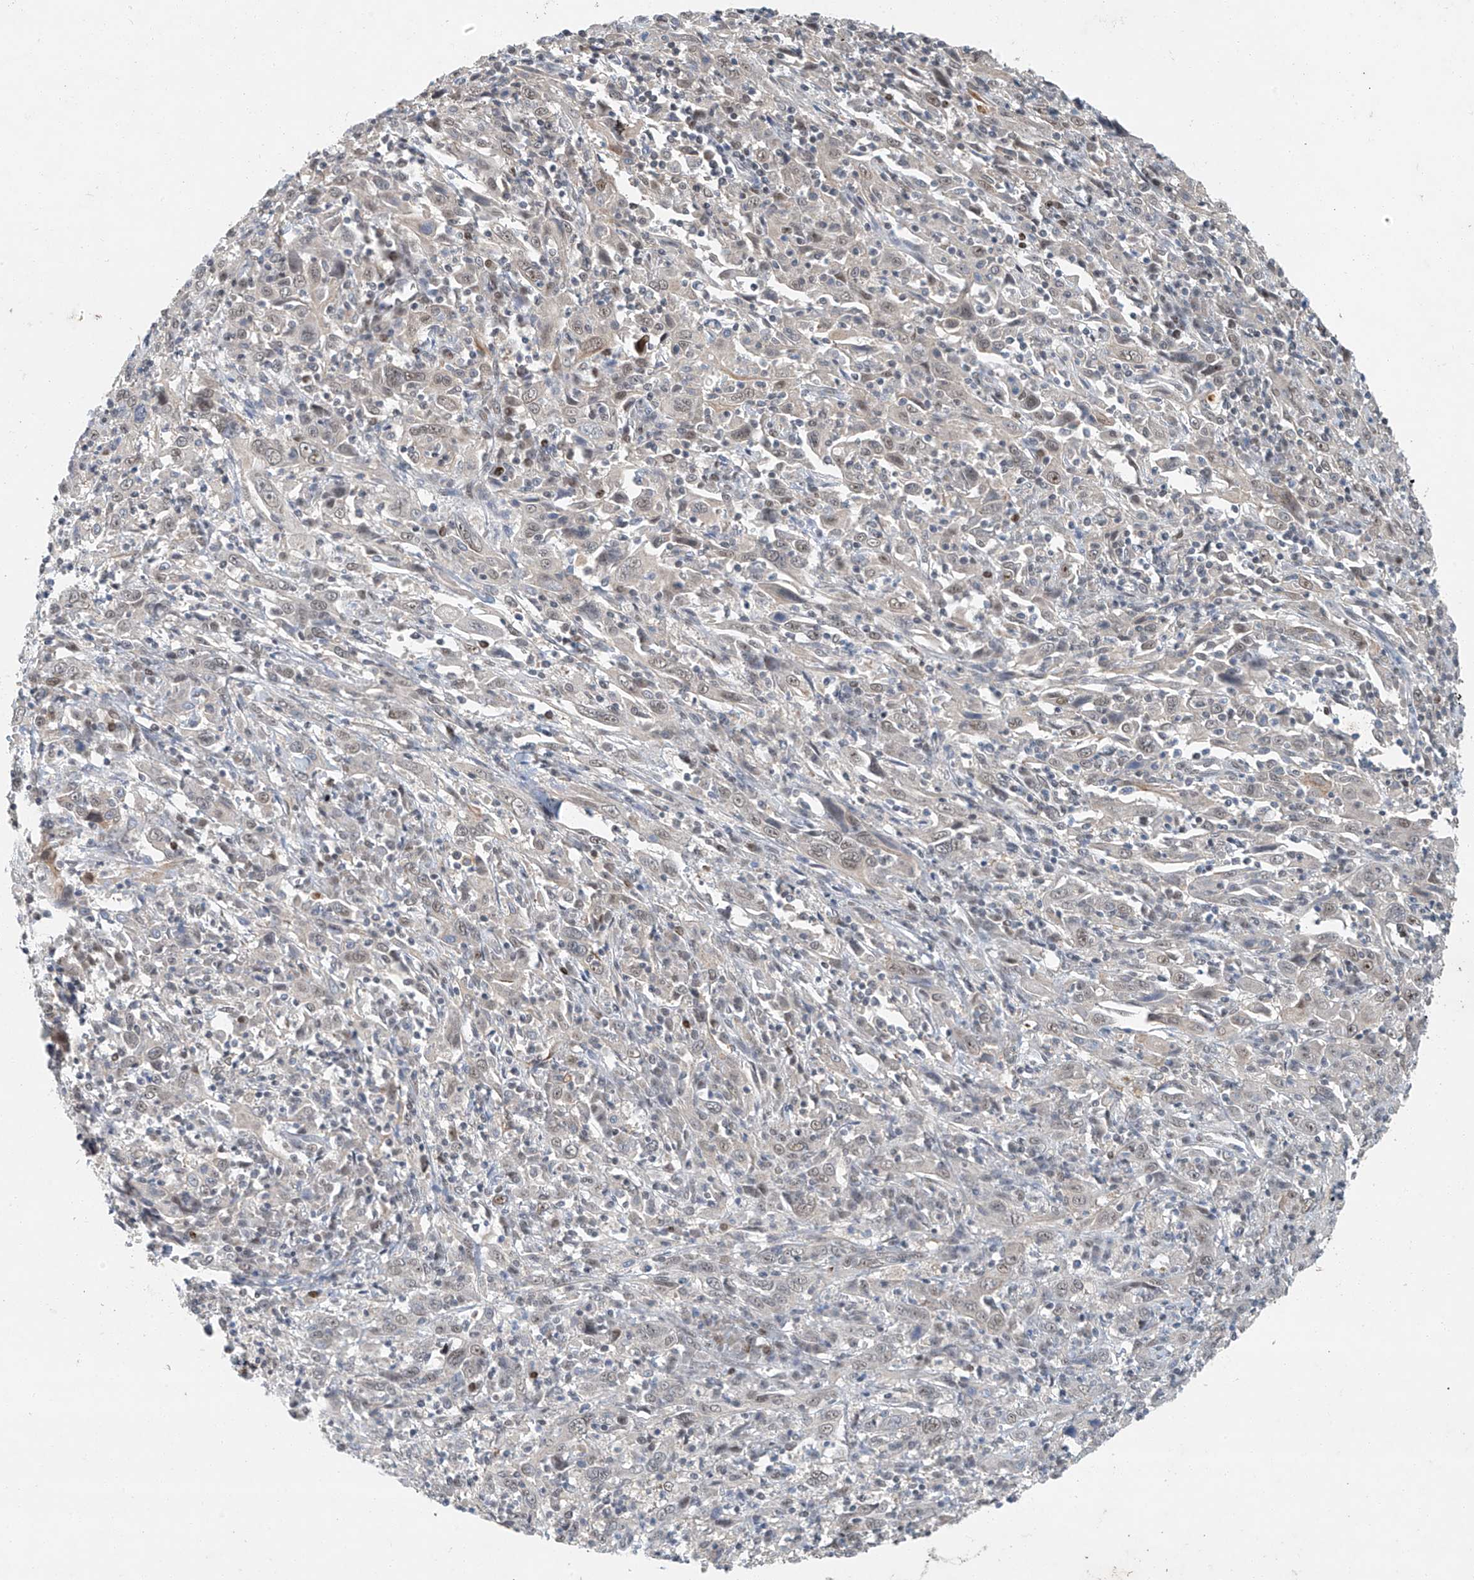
{"staining": {"intensity": "negative", "quantity": "none", "location": "none"}, "tissue": "cervical cancer", "cell_type": "Tumor cells", "image_type": "cancer", "snomed": [{"axis": "morphology", "description": "Squamous cell carcinoma, NOS"}, {"axis": "topography", "description": "Cervix"}], "caption": "Immunohistochemical staining of human cervical cancer demonstrates no significant expression in tumor cells.", "gene": "TAF8", "patient": {"sex": "female", "age": 46}}